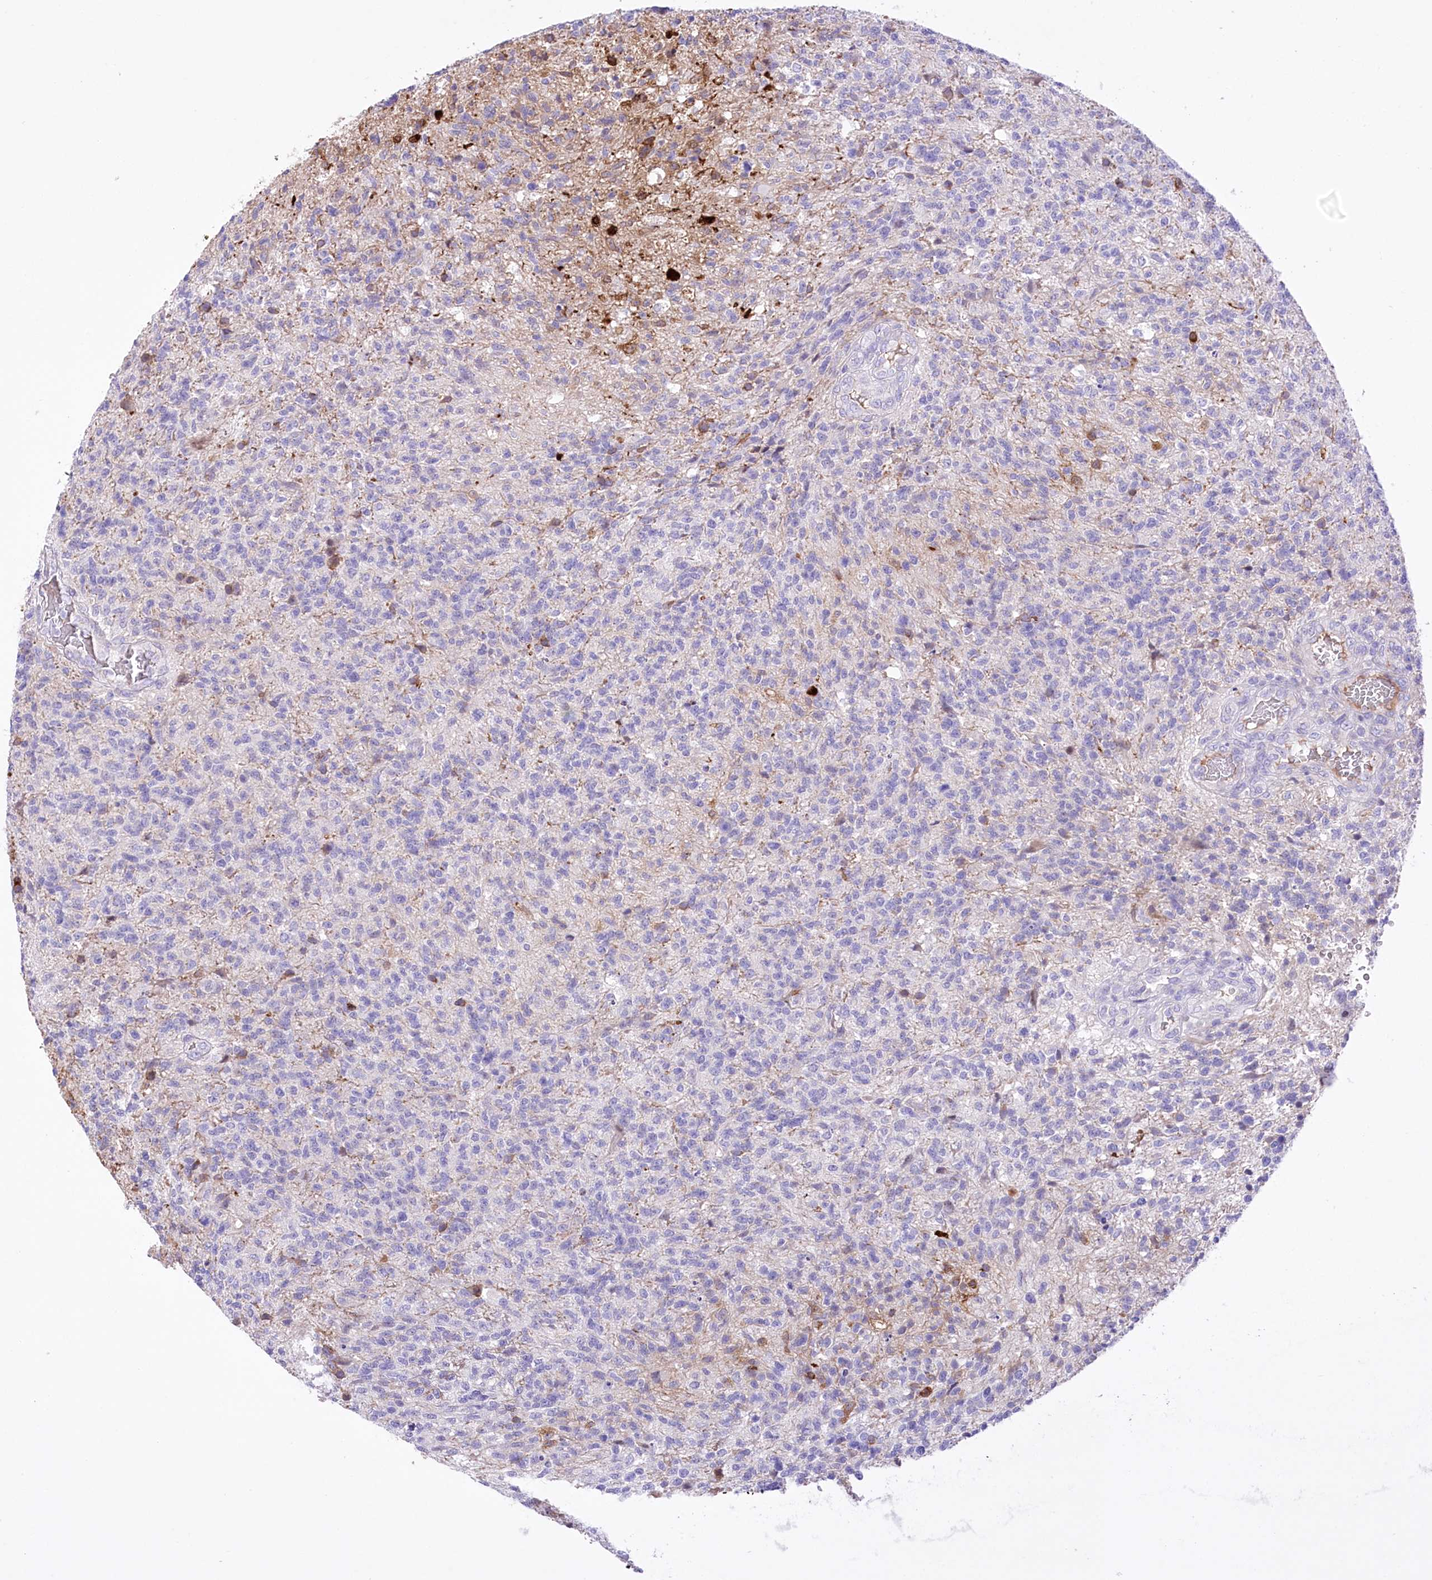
{"staining": {"intensity": "negative", "quantity": "none", "location": "none"}, "tissue": "glioma", "cell_type": "Tumor cells", "image_type": "cancer", "snomed": [{"axis": "morphology", "description": "Glioma, malignant, High grade"}, {"axis": "topography", "description": "Brain"}], "caption": "There is no significant expression in tumor cells of glioma.", "gene": "CEP164", "patient": {"sex": "male", "age": 56}}